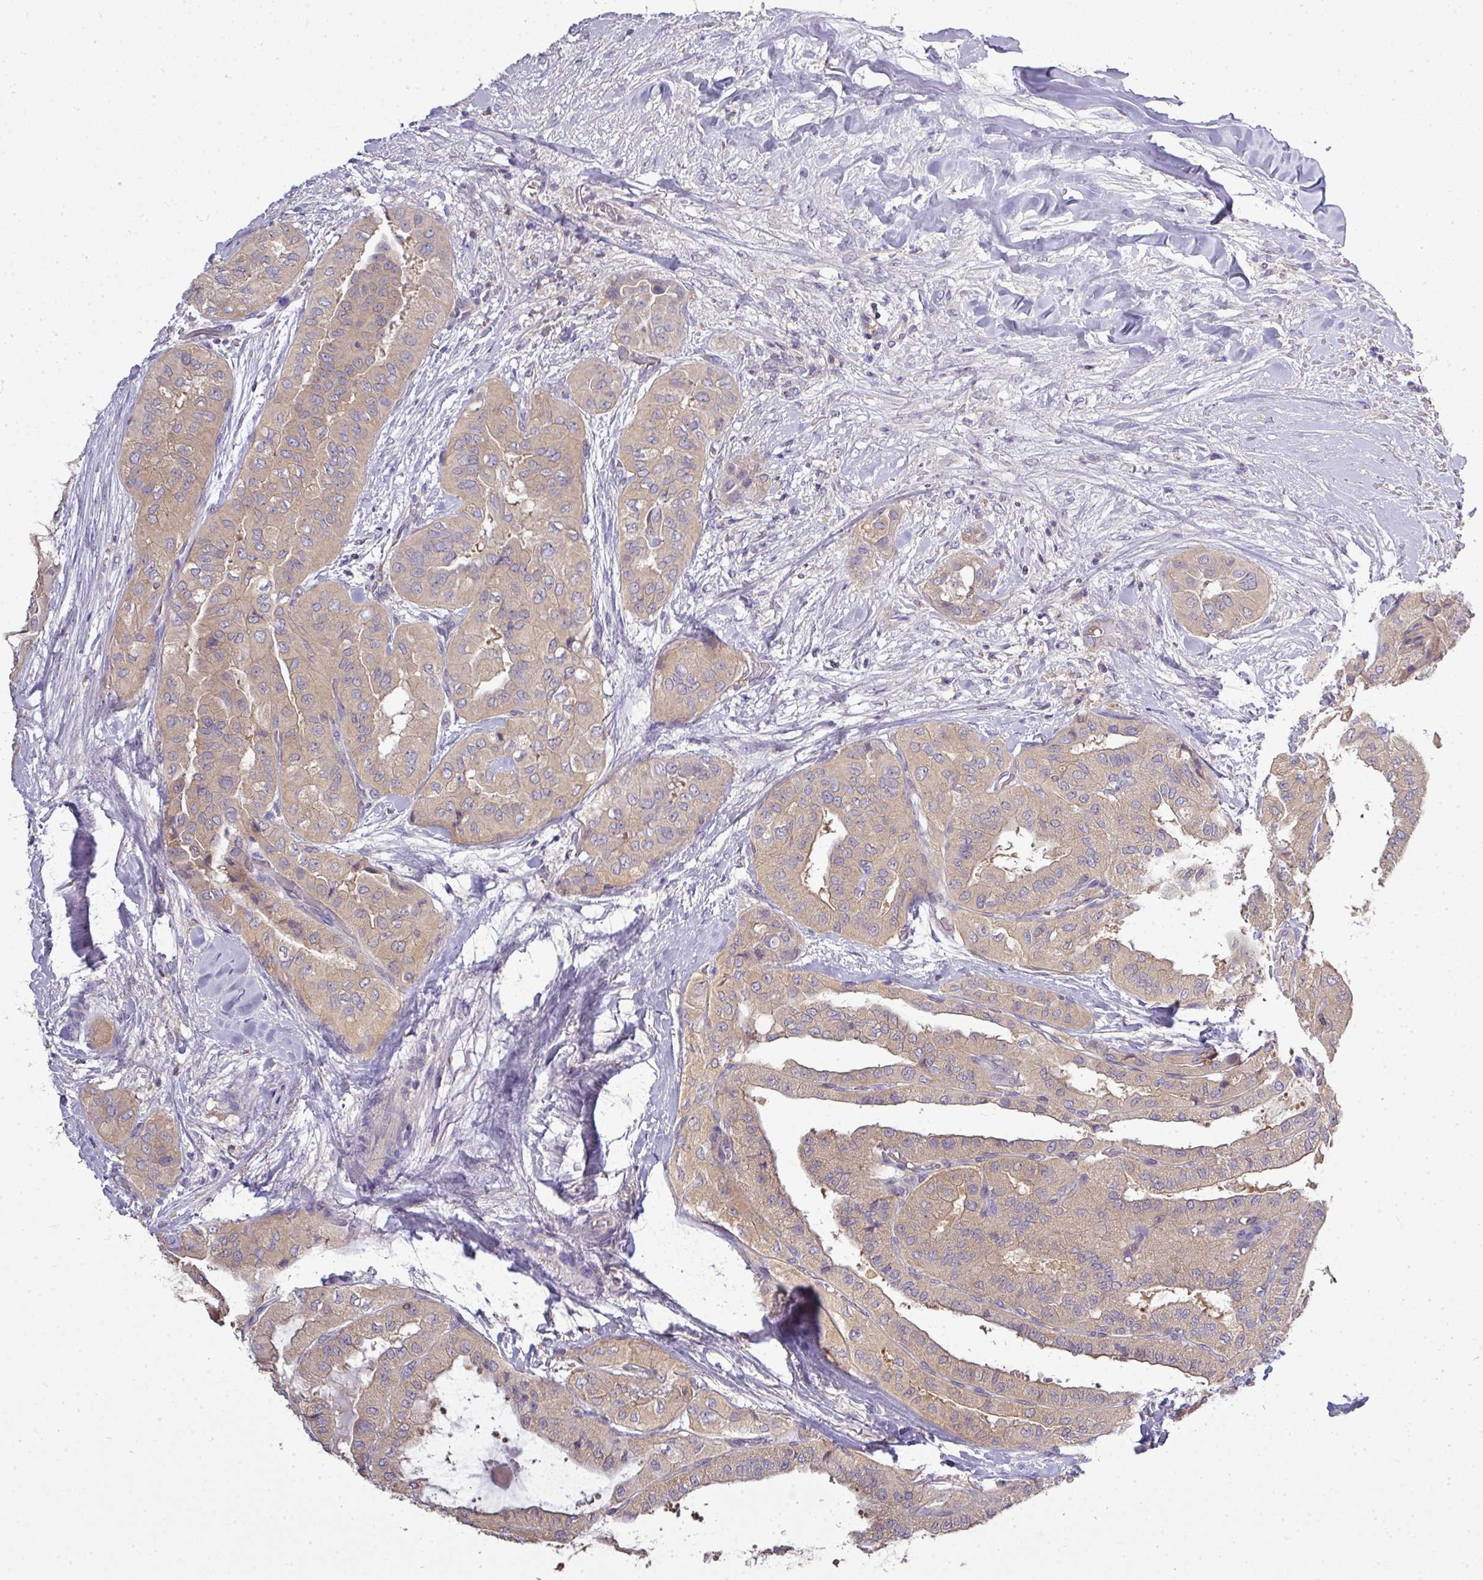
{"staining": {"intensity": "weak", "quantity": ">75%", "location": "cytoplasmic/membranous"}, "tissue": "thyroid cancer", "cell_type": "Tumor cells", "image_type": "cancer", "snomed": [{"axis": "morphology", "description": "Papillary adenocarcinoma, NOS"}, {"axis": "topography", "description": "Thyroid gland"}], "caption": "This micrograph reveals immunohistochemistry (IHC) staining of papillary adenocarcinoma (thyroid), with low weak cytoplasmic/membranous positivity in approximately >75% of tumor cells.", "gene": "STAT5A", "patient": {"sex": "female", "age": 59}}